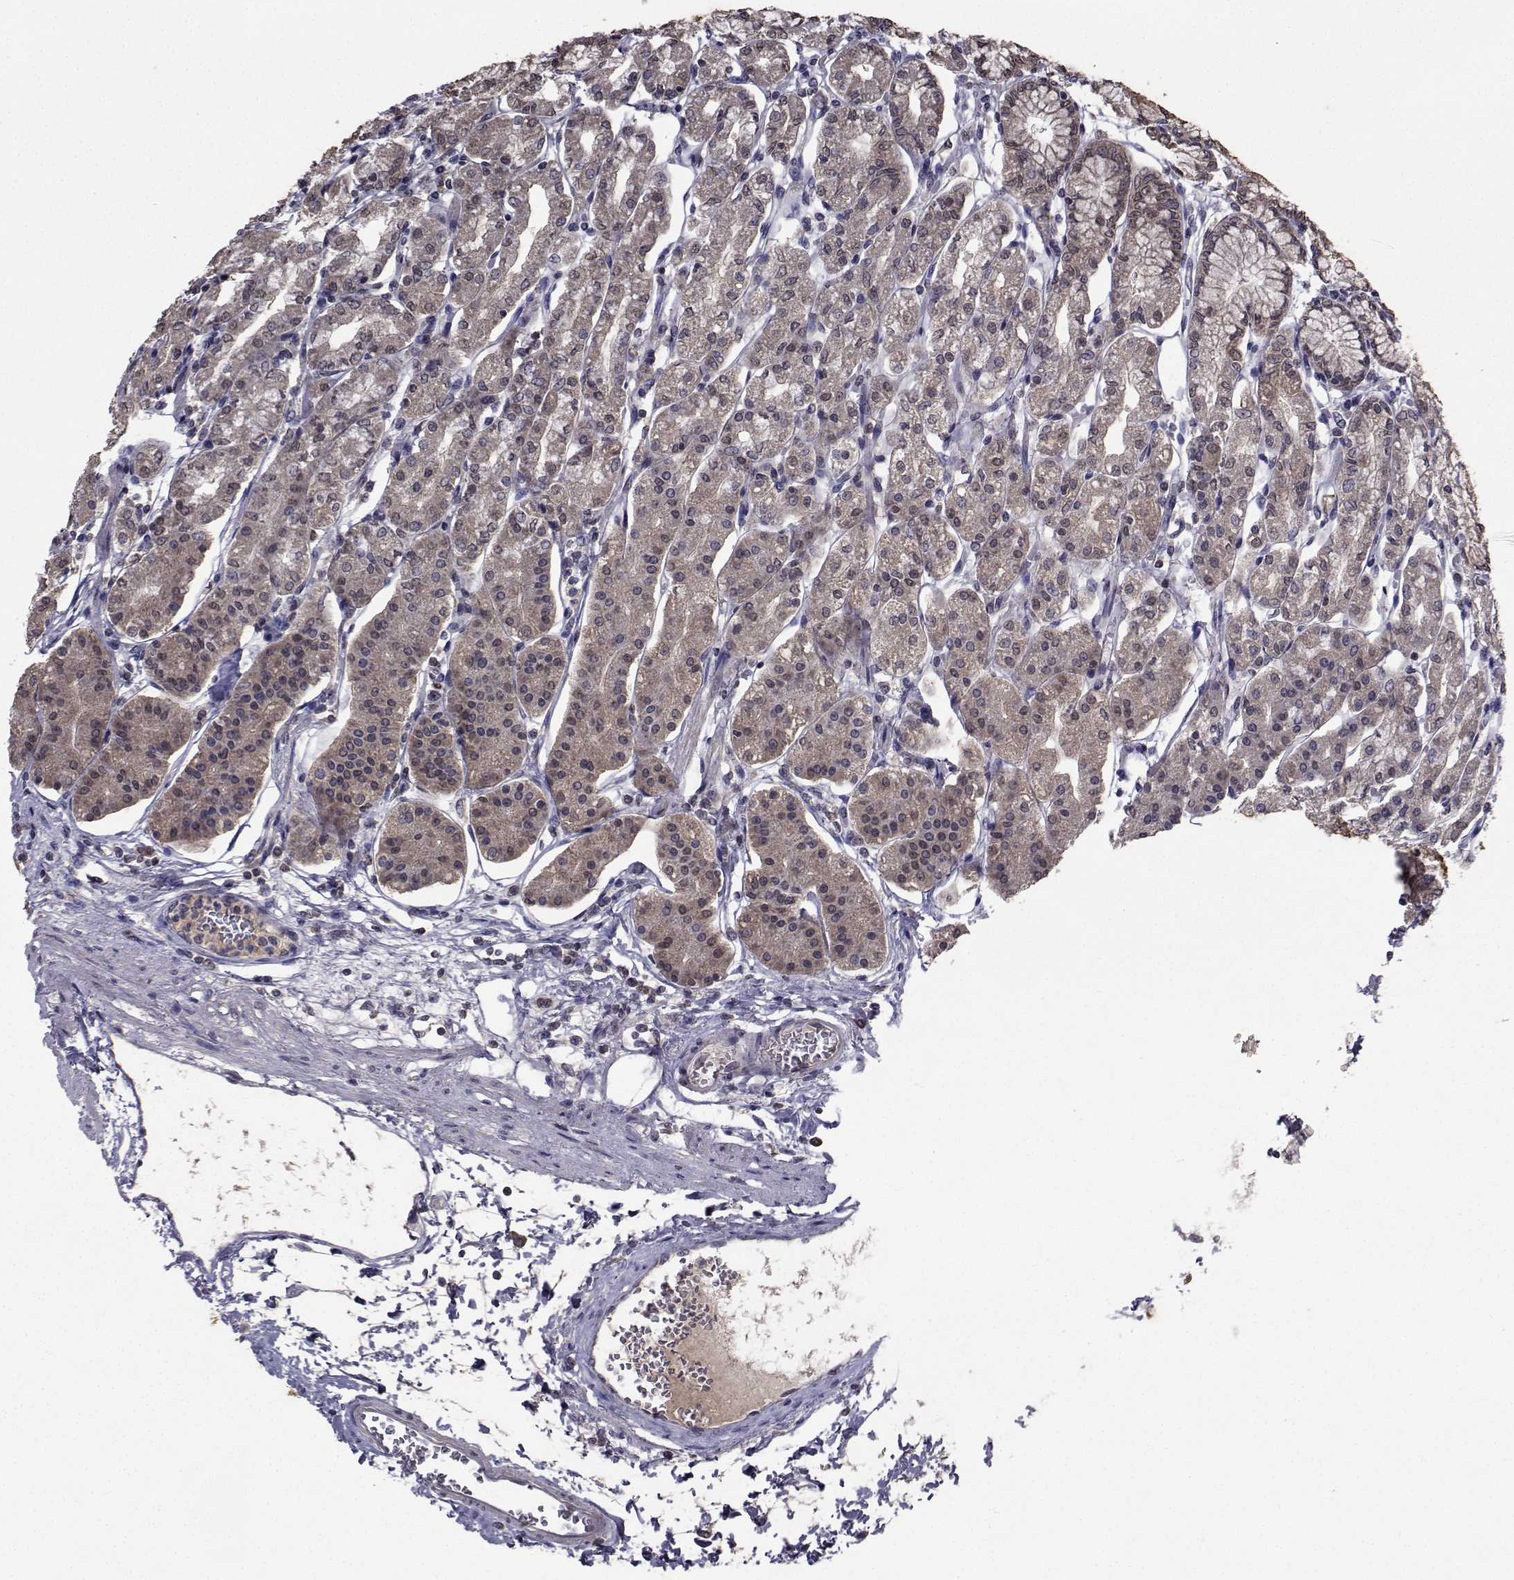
{"staining": {"intensity": "moderate", "quantity": "25%-75%", "location": "cytoplasmic/membranous"}, "tissue": "stomach", "cell_type": "Glandular cells", "image_type": "normal", "snomed": [{"axis": "morphology", "description": "Normal tissue, NOS"}, {"axis": "topography", "description": "Skeletal muscle"}, {"axis": "topography", "description": "Stomach"}], "caption": "Glandular cells reveal moderate cytoplasmic/membranous expression in approximately 25%-75% of cells in unremarkable stomach. (Stains: DAB (3,3'-diaminobenzidine) in brown, nuclei in blue, Microscopy: brightfield microscopy at high magnification).", "gene": "CYP2S1", "patient": {"sex": "female", "age": 57}}